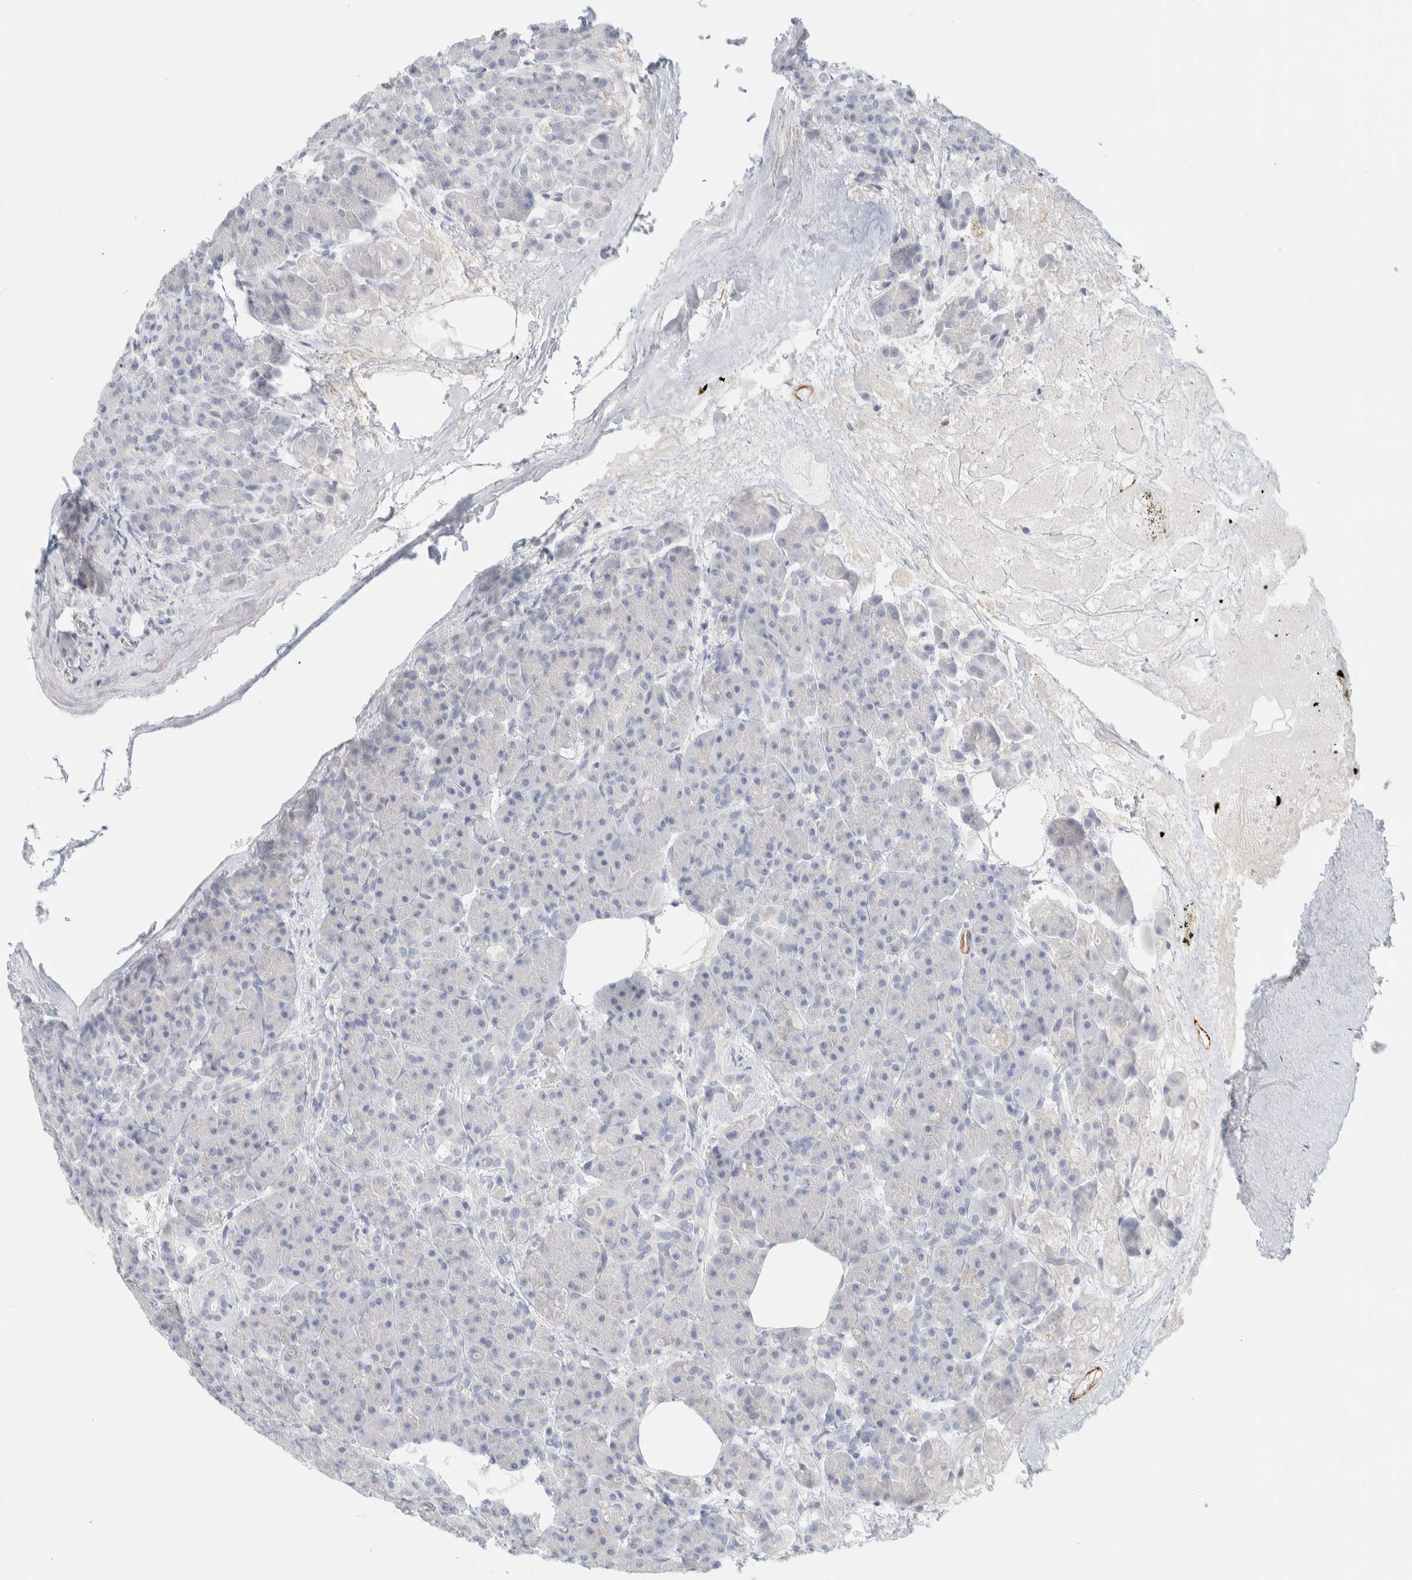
{"staining": {"intensity": "negative", "quantity": "none", "location": "none"}, "tissue": "pancreas", "cell_type": "Exocrine glandular cells", "image_type": "normal", "snomed": [{"axis": "morphology", "description": "Normal tissue, NOS"}, {"axis": "topography", "description": "Pancreas"}], "caption": "Exocrine glandular cells are negative for protein expression in unremarkable human pancreas. (Immunohistochemistry (ihc), brightfield microscopy, high magnification).", "gene": "AFMID", "patient": {"sex": "male", "age": 63}}